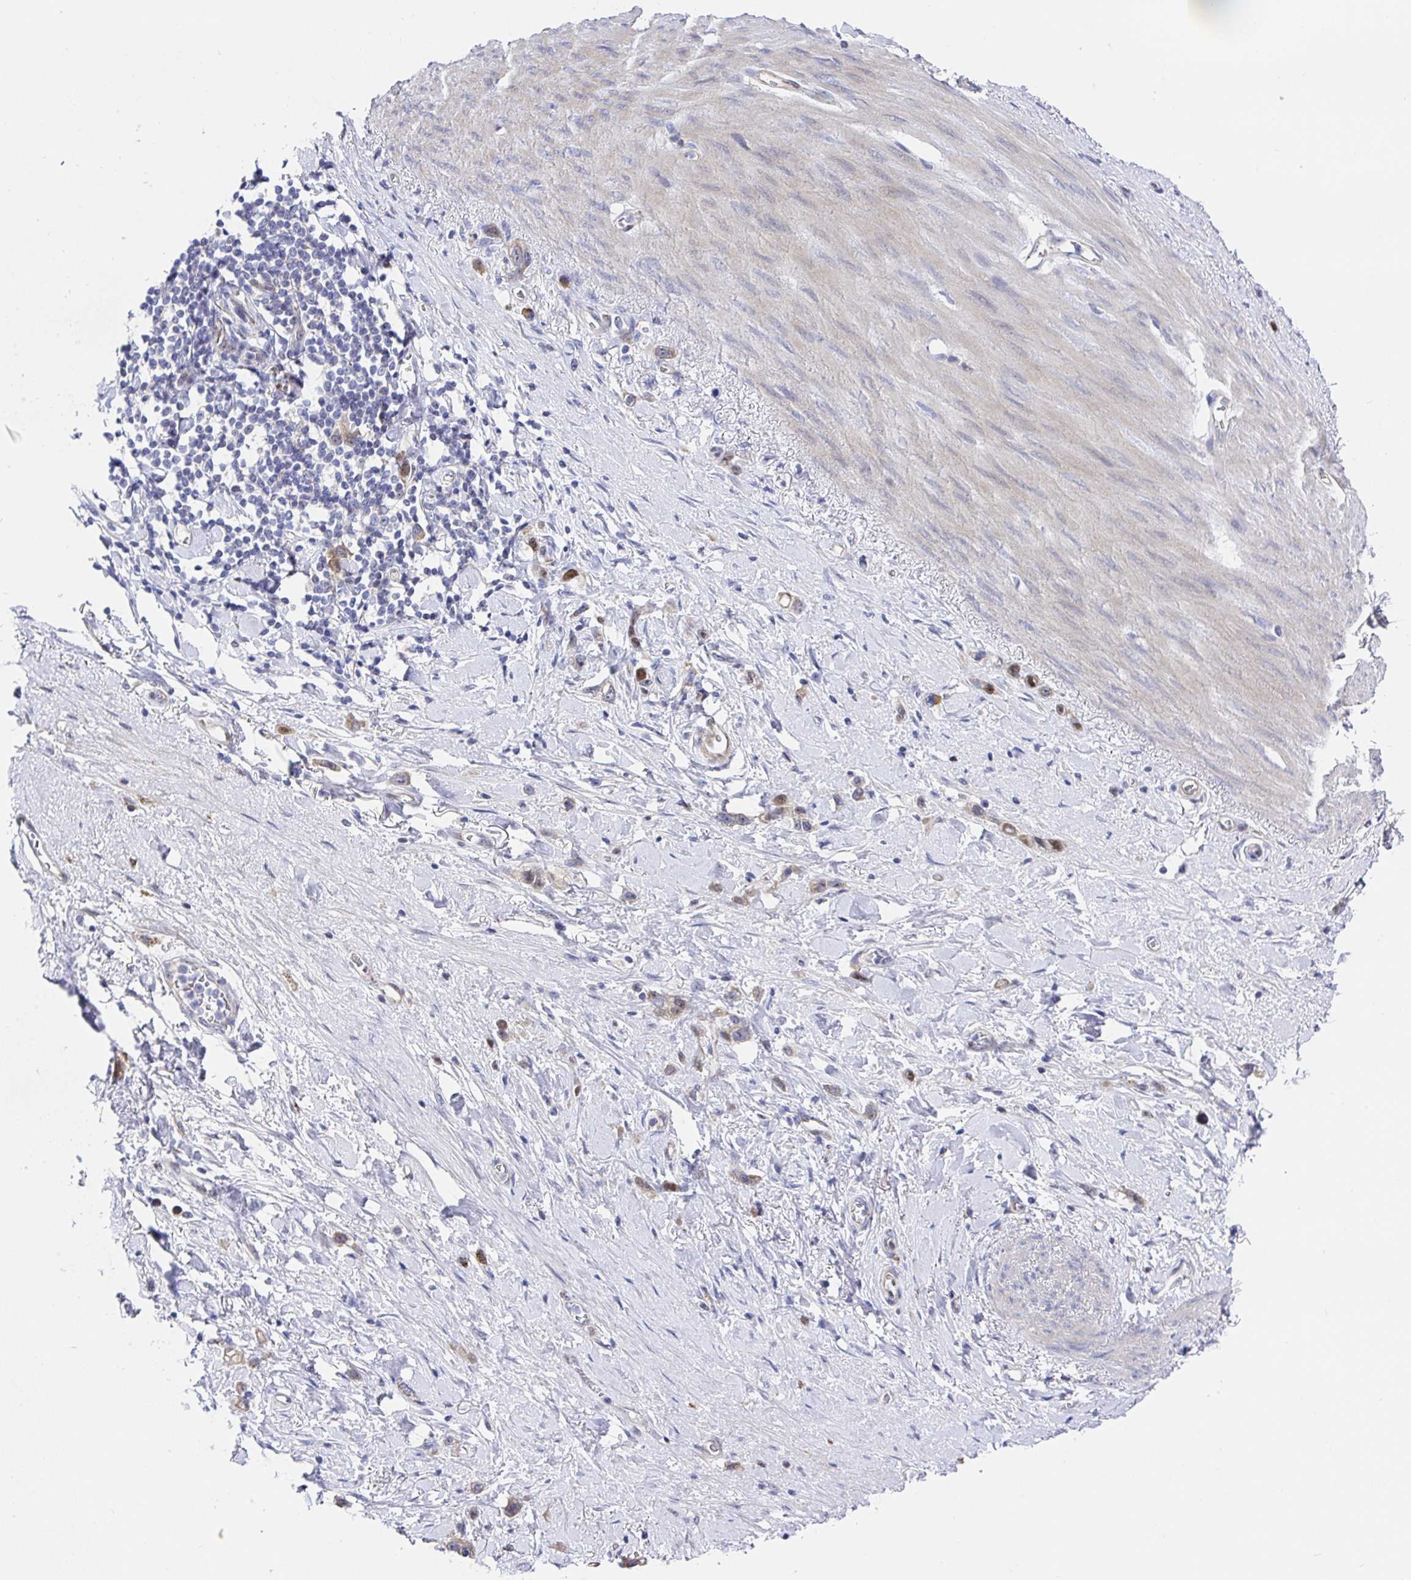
{"staining": {"intensity": "moderate", "quantity": "25%-75%", "location": "nuclear"}, "tissue": "stomach cancer", "cell_type": "Tumor cells", "image_type": "cancer", "snomed": [{"axis": "morphology", "description": "Adenocarcinoma, NOS"}, {"axis": "topography", "description": "Stomach"}], "caption": "High-power microscopy captured an immunohistochemistry (IHC) histopathology image of adenocarcinoma (stomach), revealing moderate nuclear expression in approximately 25%-75% of tumor cells.", "gene": "TIMELESS", "patient": {"sex": "female", "age": 65}}